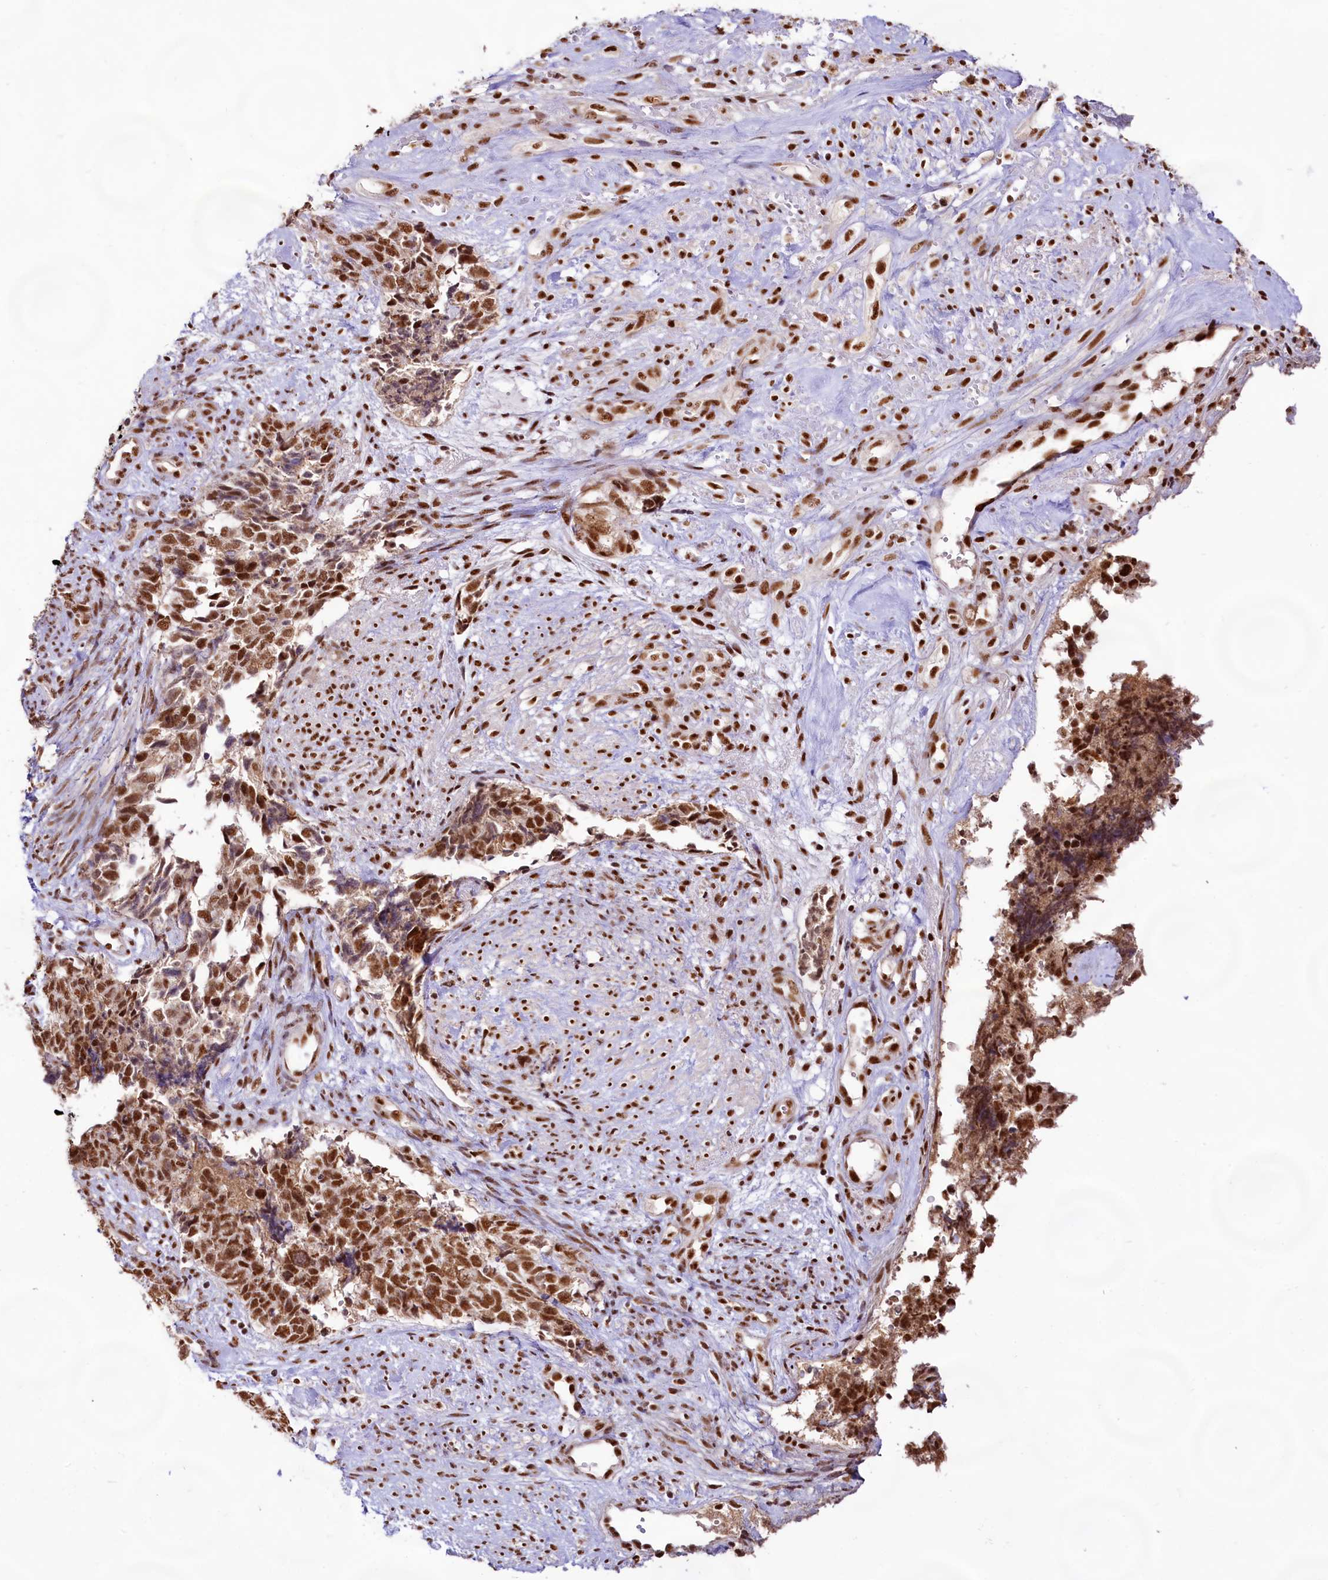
{"staining": {"intensity": "strong", "quantity": ">75%", "location": "nuclear"}, "tissue": "cervical cancer", "cell_type": "Tumor cells", "image_type": "cancer", "snomed": [{"axis": "morphology", "description": "Squamous cell carcinoma, NOS"}, {"axis": "topography", "description": "Cervix"}], "caption": "Tumor cells display strong nuclear staining in about >75% of cells in squamous cell carcinoma (cervical). (brown staining indicates protein expression, while blue staining denotes nuclei).", "gene": "HIRA", "patient": {"sex": "female", "age": 63}}